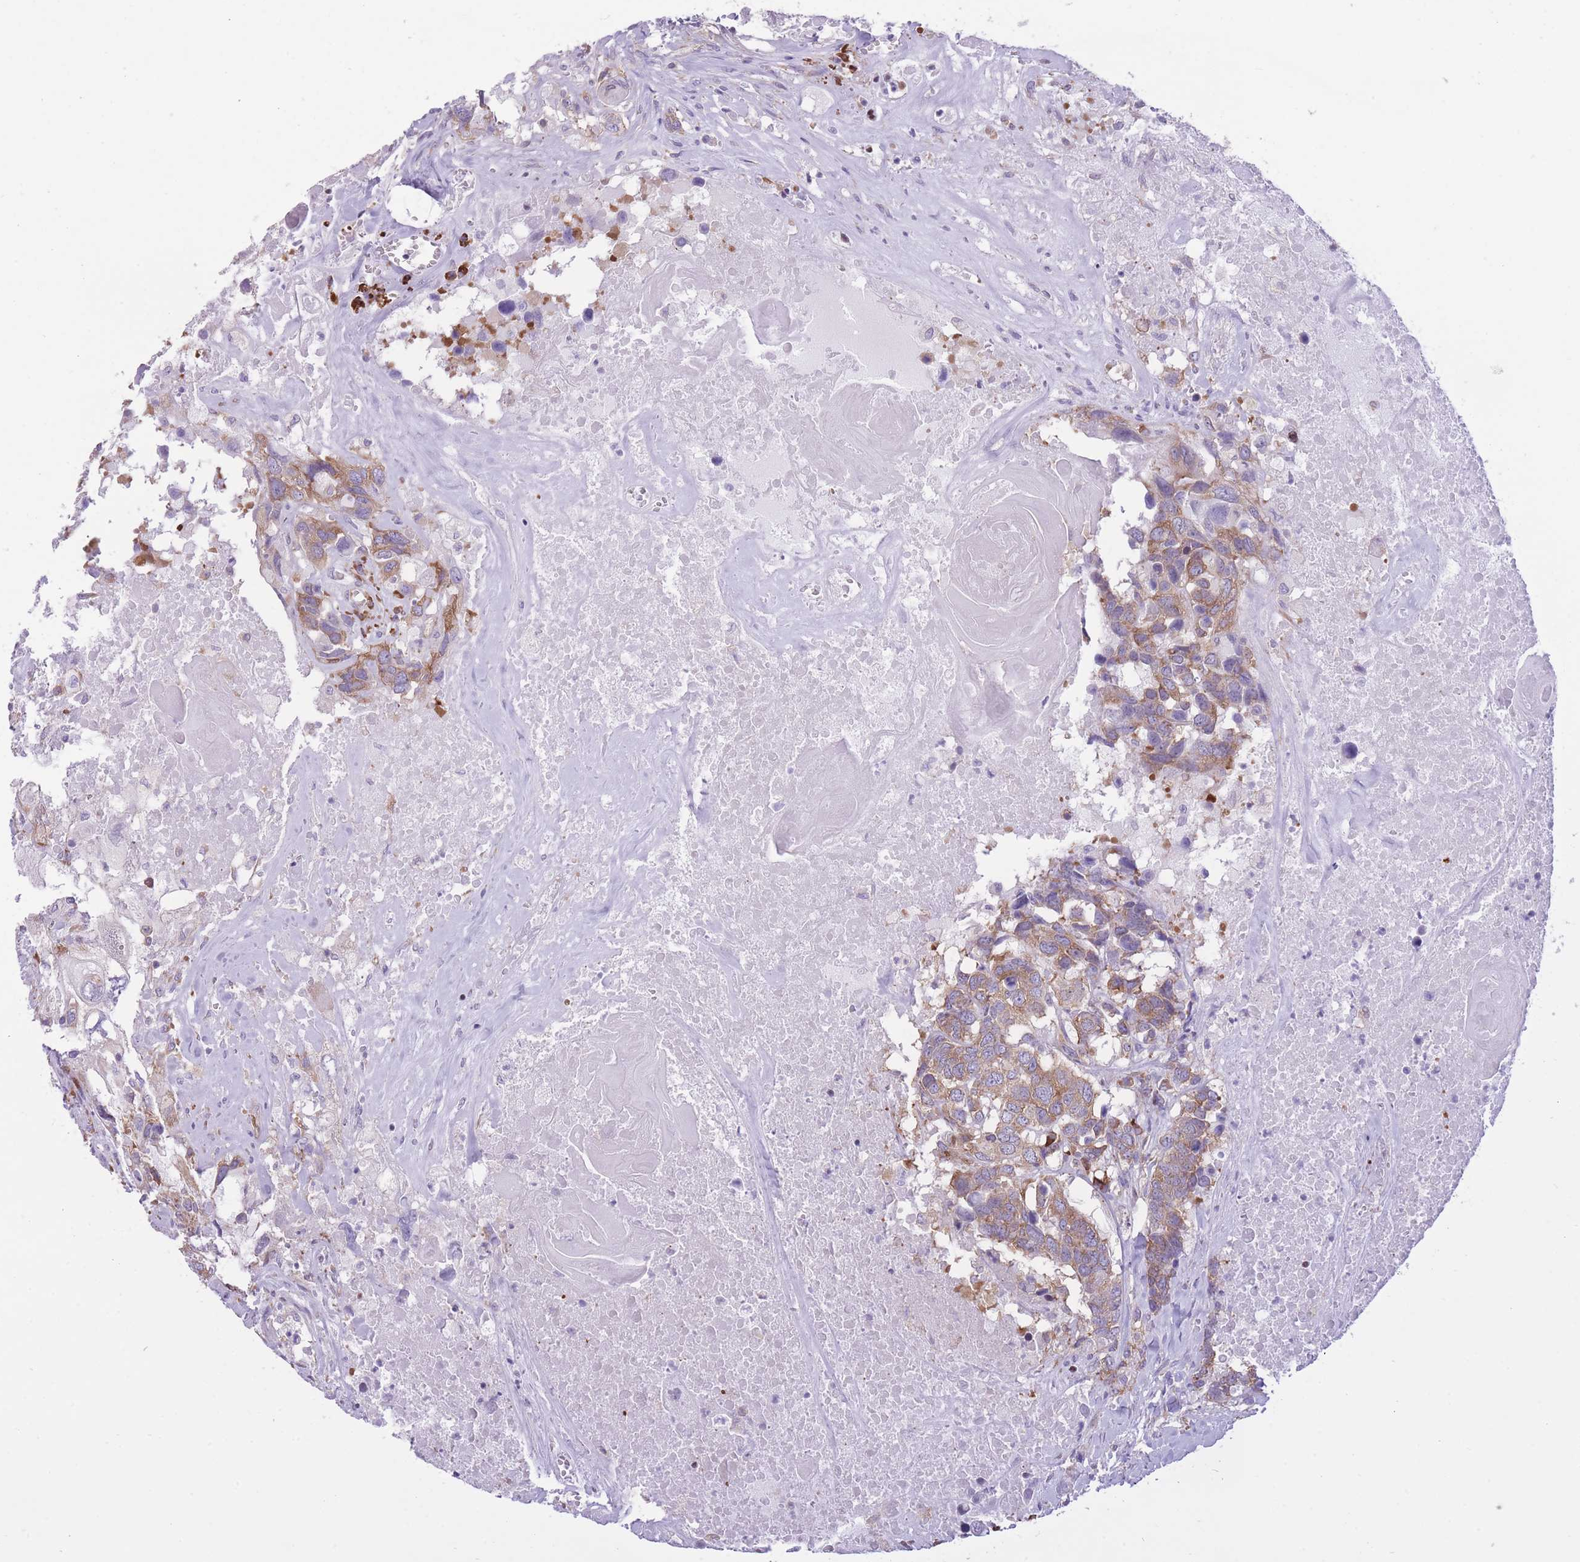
{"staining": {"intensity": "moderate", "quantity": ">75%", "location": "cytoplasmic/membranous"}, "tissue": "head and neck cancer", "cell_type": "Tumor cells", "image_type": "cancer", "snomed": [{"axis": "morphology", "description": "Squamous cell carcinoma, NOS"}, {"axis": "topography", "description": "Head-Neck"}], "caption": "There is medium levels of moderate cytoplasmic/membranous staining in tumor cells of head and neck cancer, as demonstrated by immunohistochemical staining (brown color).", "gene": "ZNF501", "patient": {"sex": "male", "age": 66}}